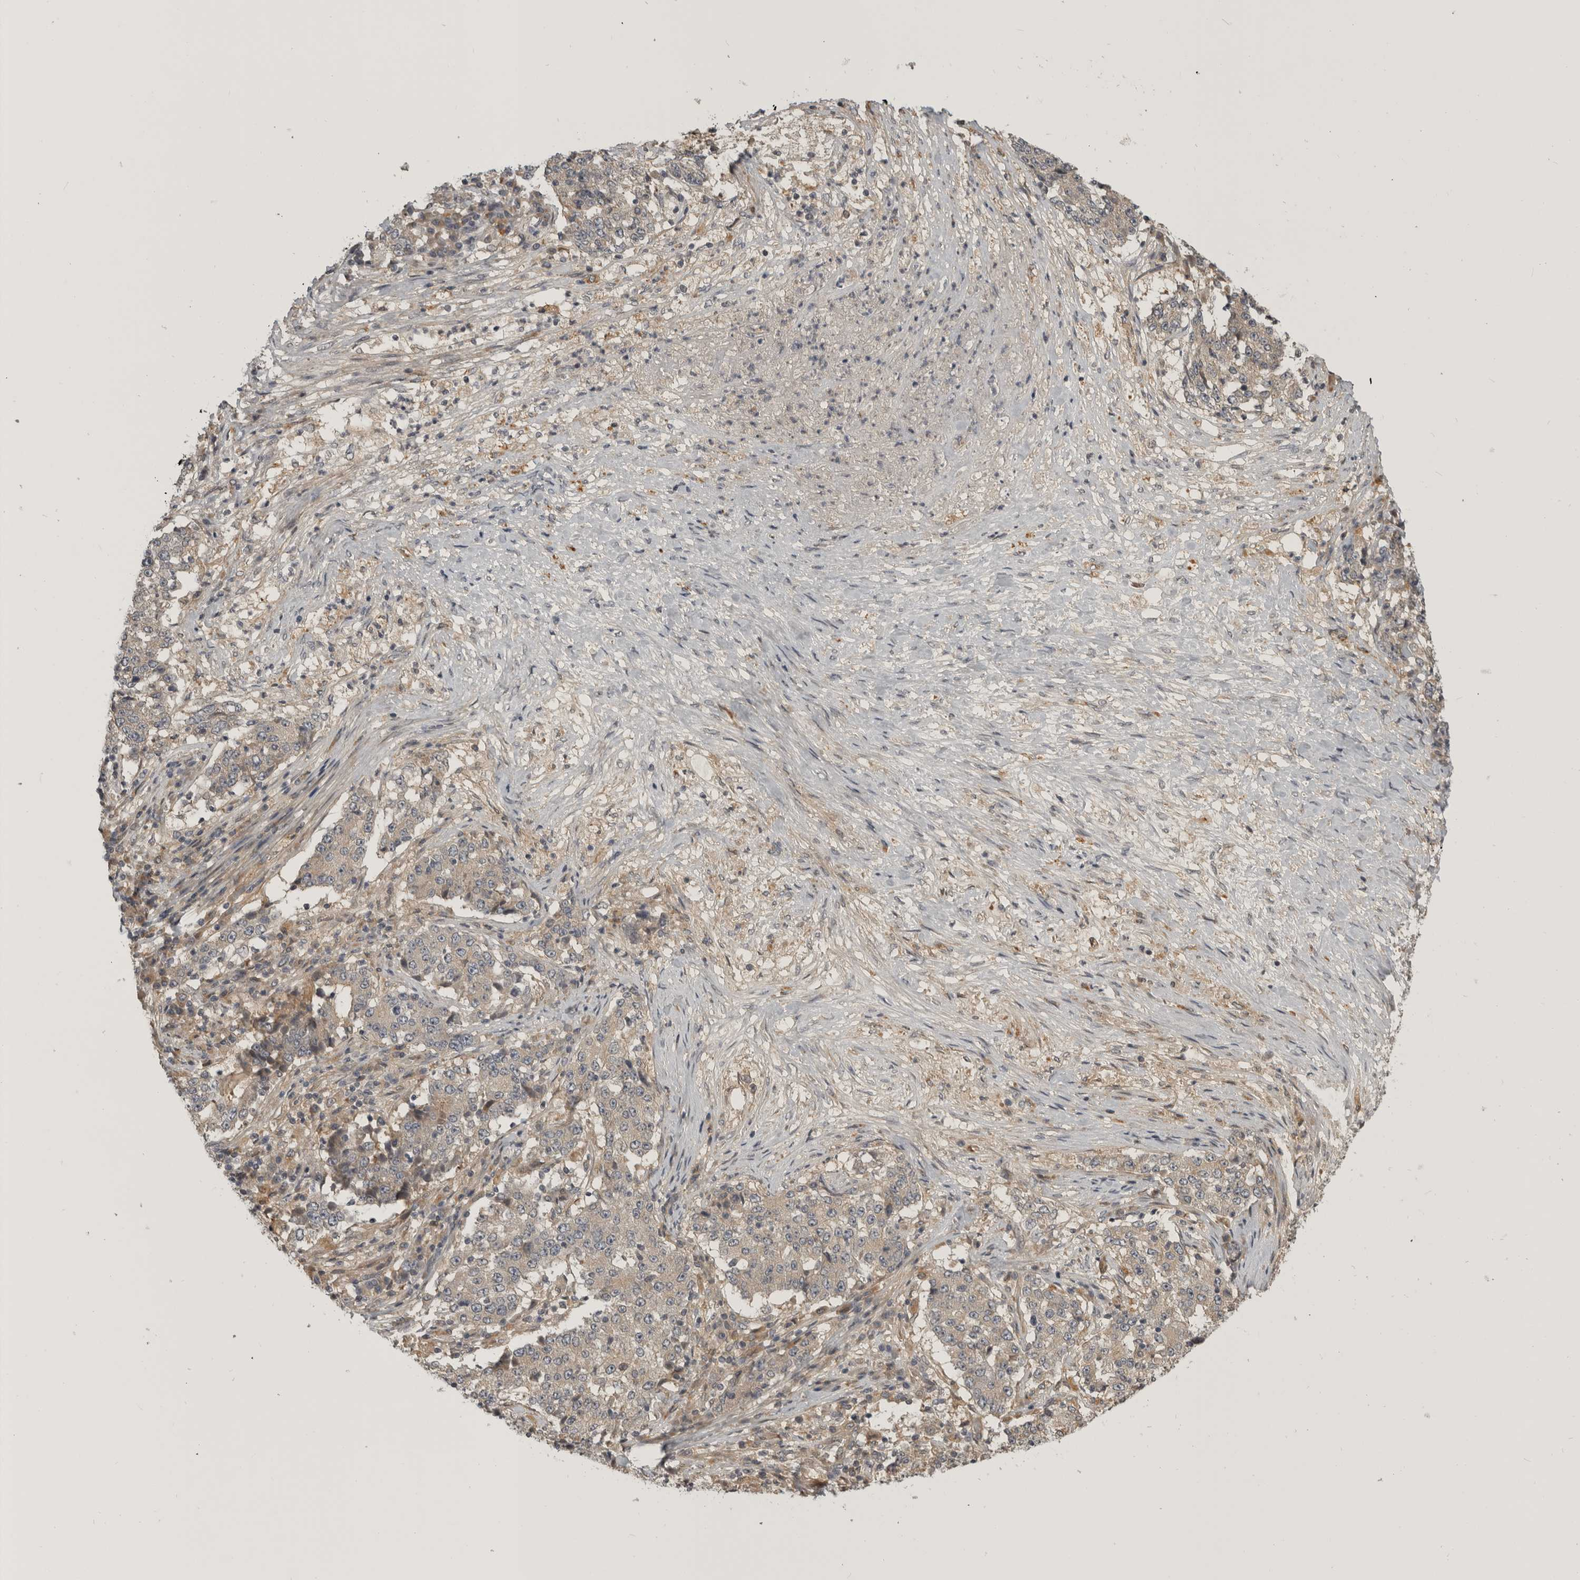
{"staining": {"intensity": "weak", "quantity": "25%-75%", "location": "cytoplasmic/membranous"}, "tissue": "stomach cancer", "cell_type": "Tumor cells", "image_type": "cancer", "snomed": [{"axis": "morphology", "description": "Adenocarcinoma, NOS"}, {"axis": "topography", "description": "Stomach"}], "caption": "Stomach cancer (adenocarcinoma) stained with a protein marker exhibits weak staining in tumor cells.", "gene": "CUEDC1", "patient": {"sex": "male", "age": 59}}